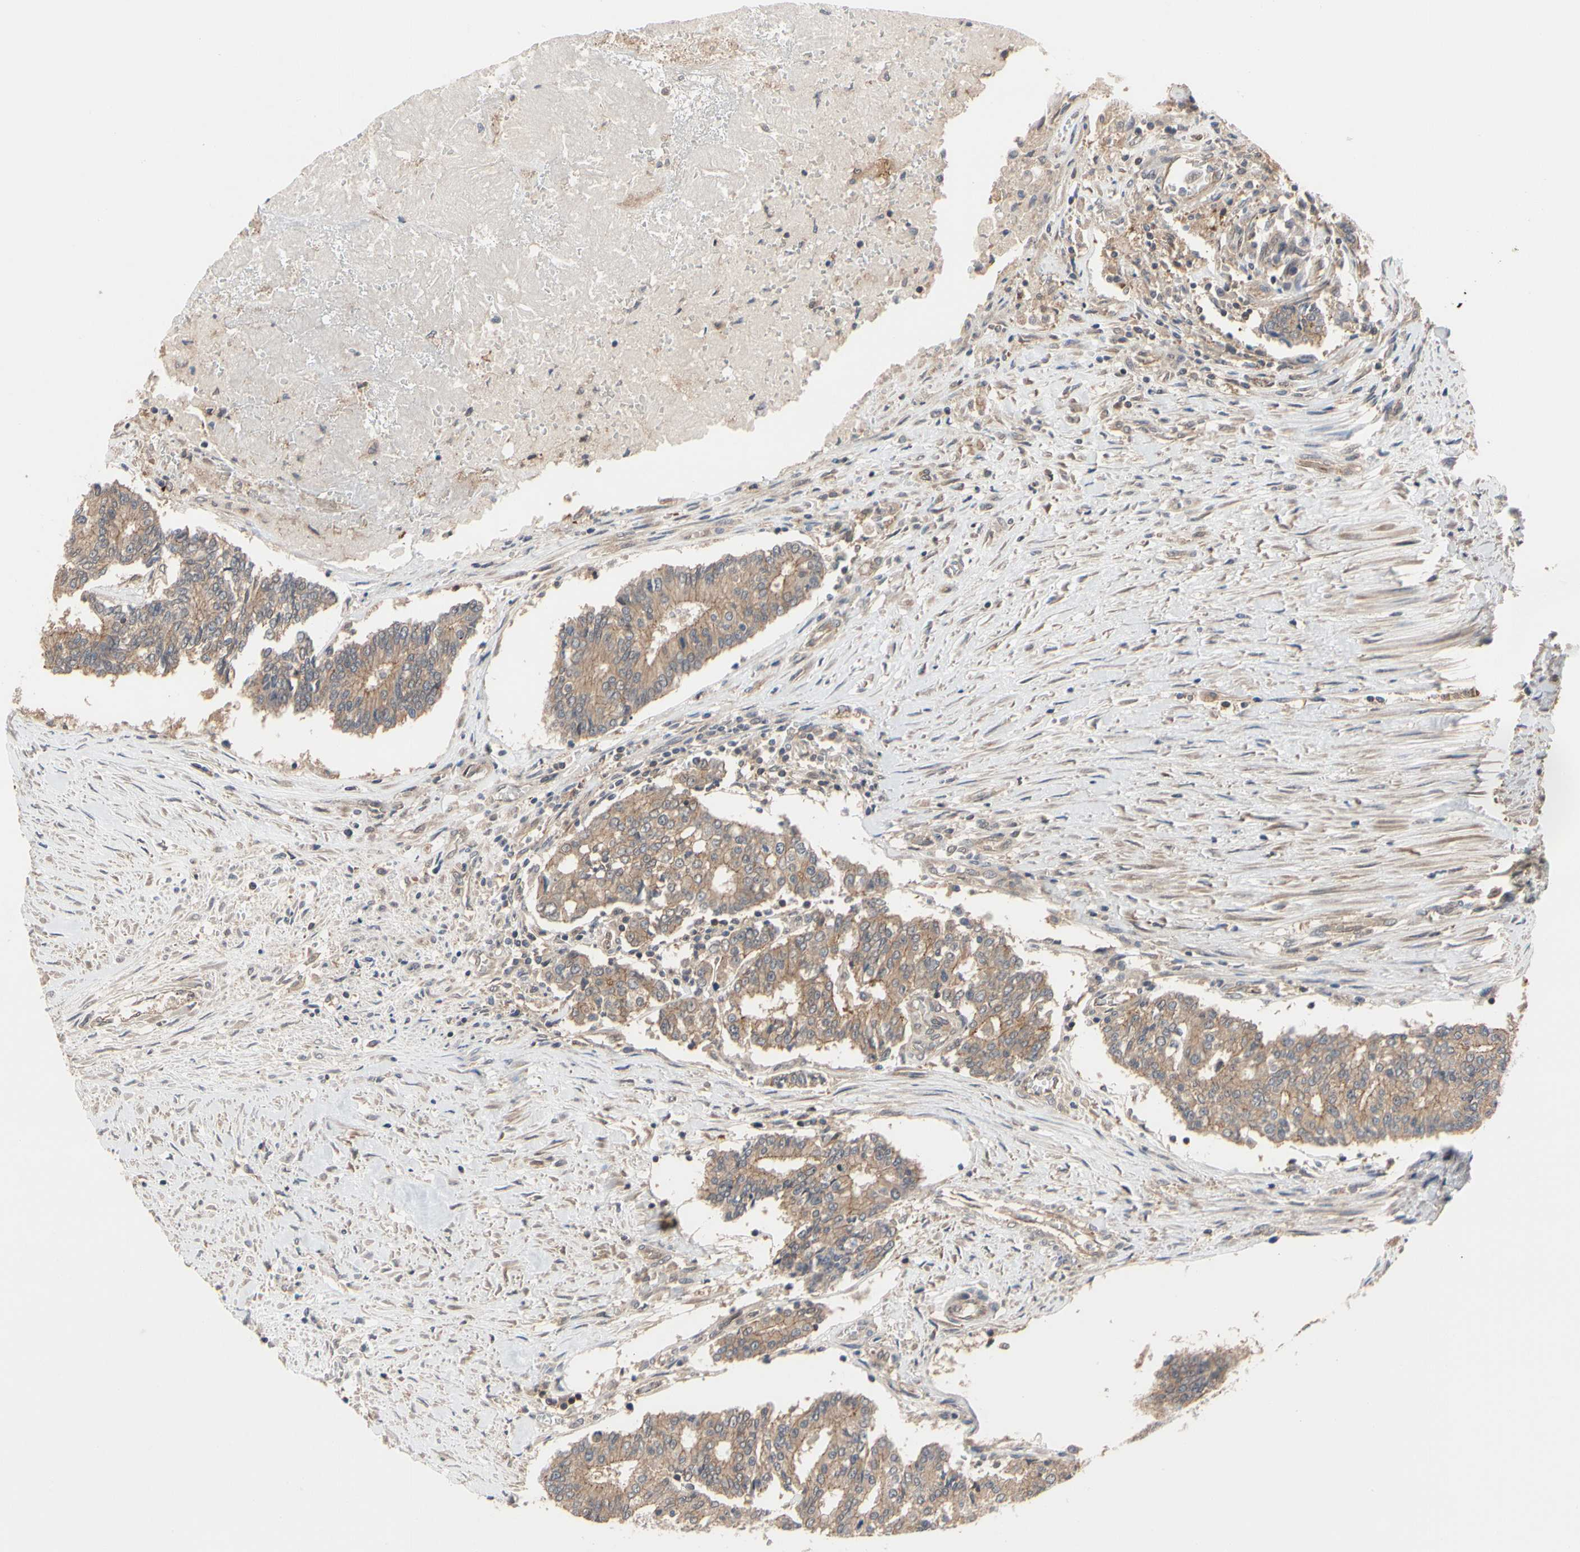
{"staining": {"intensity": "moderate", "quantity": ">75%", "location": "cytoplasmic/membranous"}, "tissue": "prostate cancer", "cell_type": "Tumor cells", "image_type": "cancer", "snomed": [{"axis": "morphology", "description": "Adenocarcinoma, High grade"}, {"axis": "topography", "description": "Prostate"}], "caption": "Moderate cytoplasmic/membranous positivity is present in about >75% of tumor cells in adenocarcinoma (high-grade) (prostate).", "gene": "DPP8", "patient": {"sex": "male", "age": 55}}